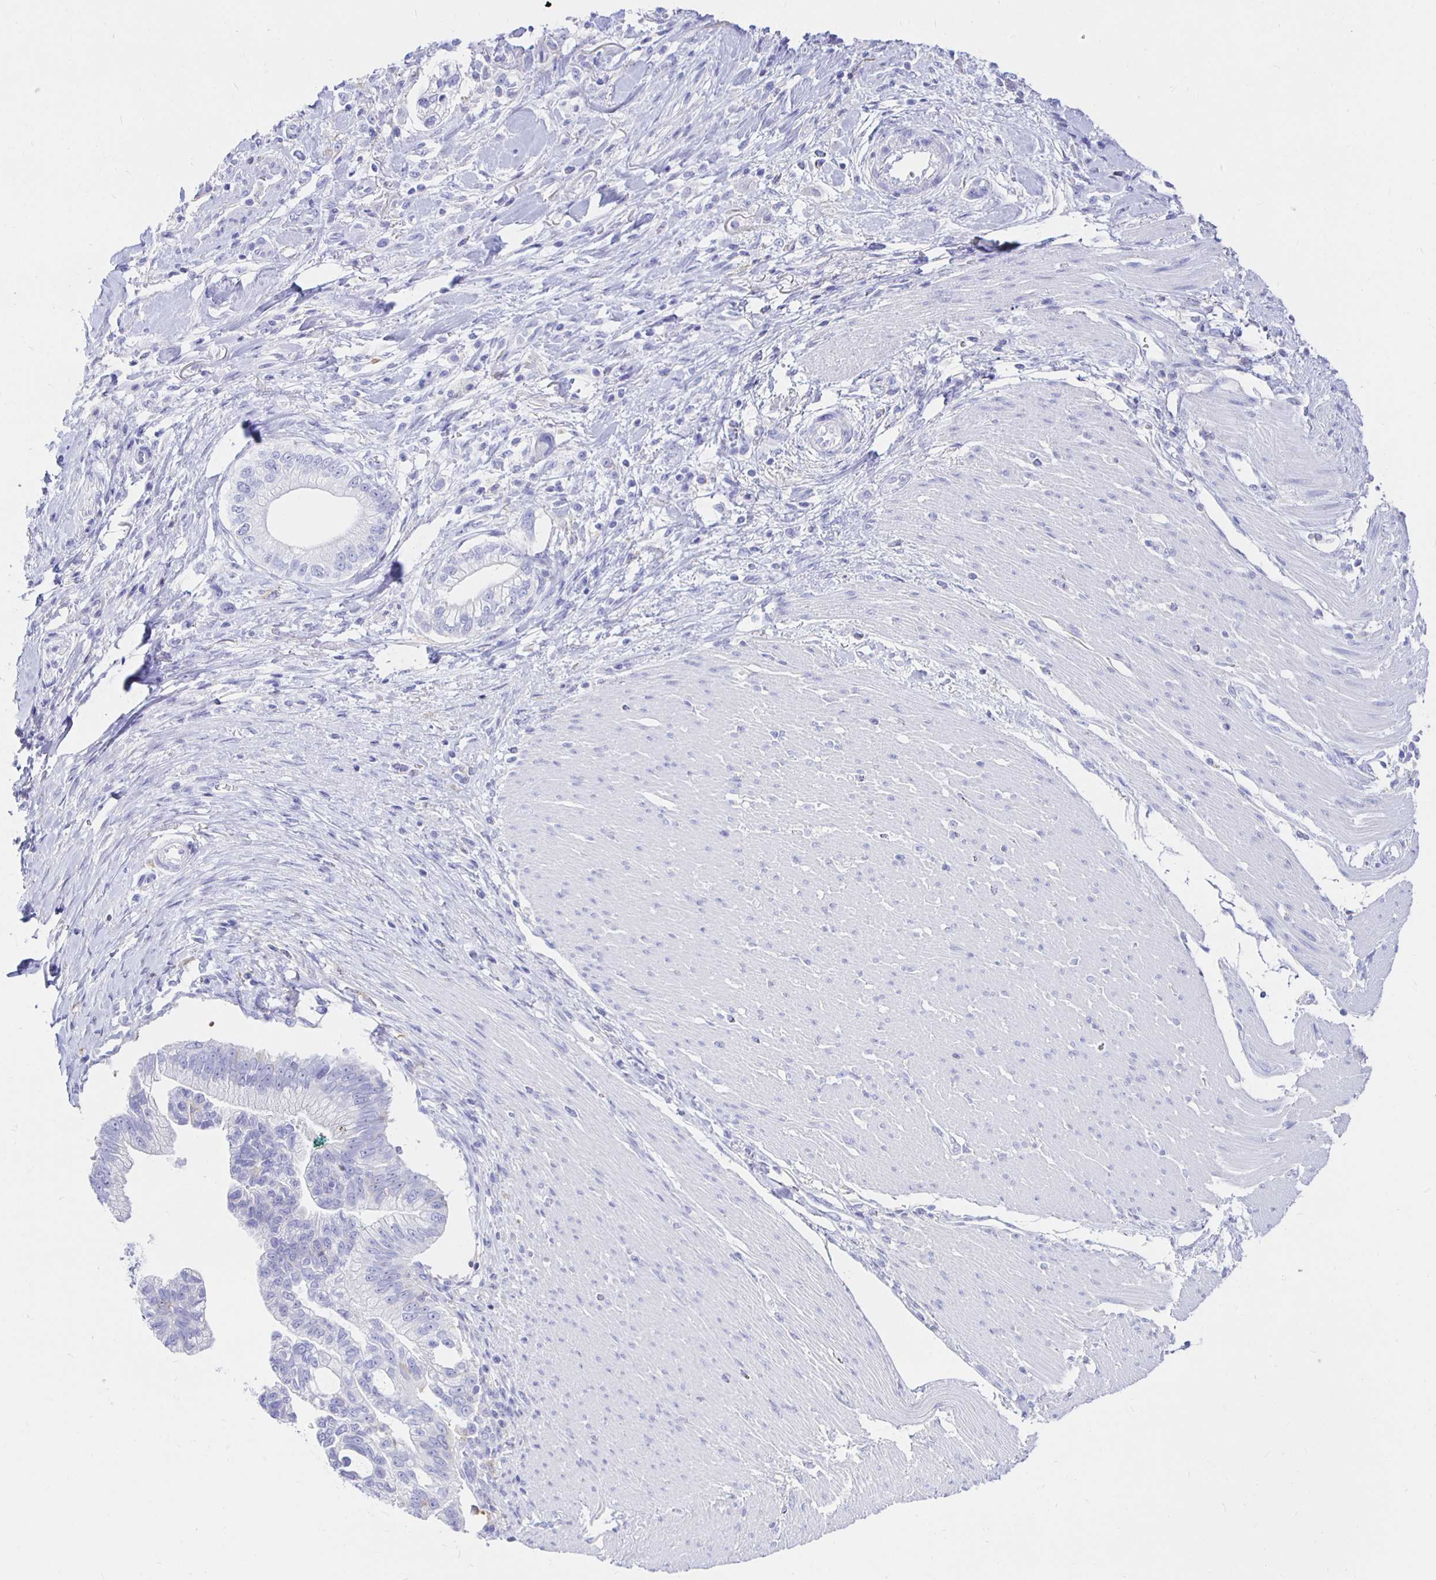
{"staining": {"intensity": "negative", "quantity": "none", "location": "none"}, "tissue": "pancreatic cancer", "cell_type": "Tumor cells", "image_type": "cancer", "snomed": [{"axis": "morphology", "description": "Adenocarcinoma, NOS"}, {"axis": "topography", "description": "Pancreas"}], "caption": "Immunohistochemical staining of pancreatic cancer (adenocarcinoma) shows no significant positivity in tumor cells. (DAB immunohistochemistry with hematoxylin counter stain).", "gene": "UMOD", "patient": {"sex": "male", "age": 70}}